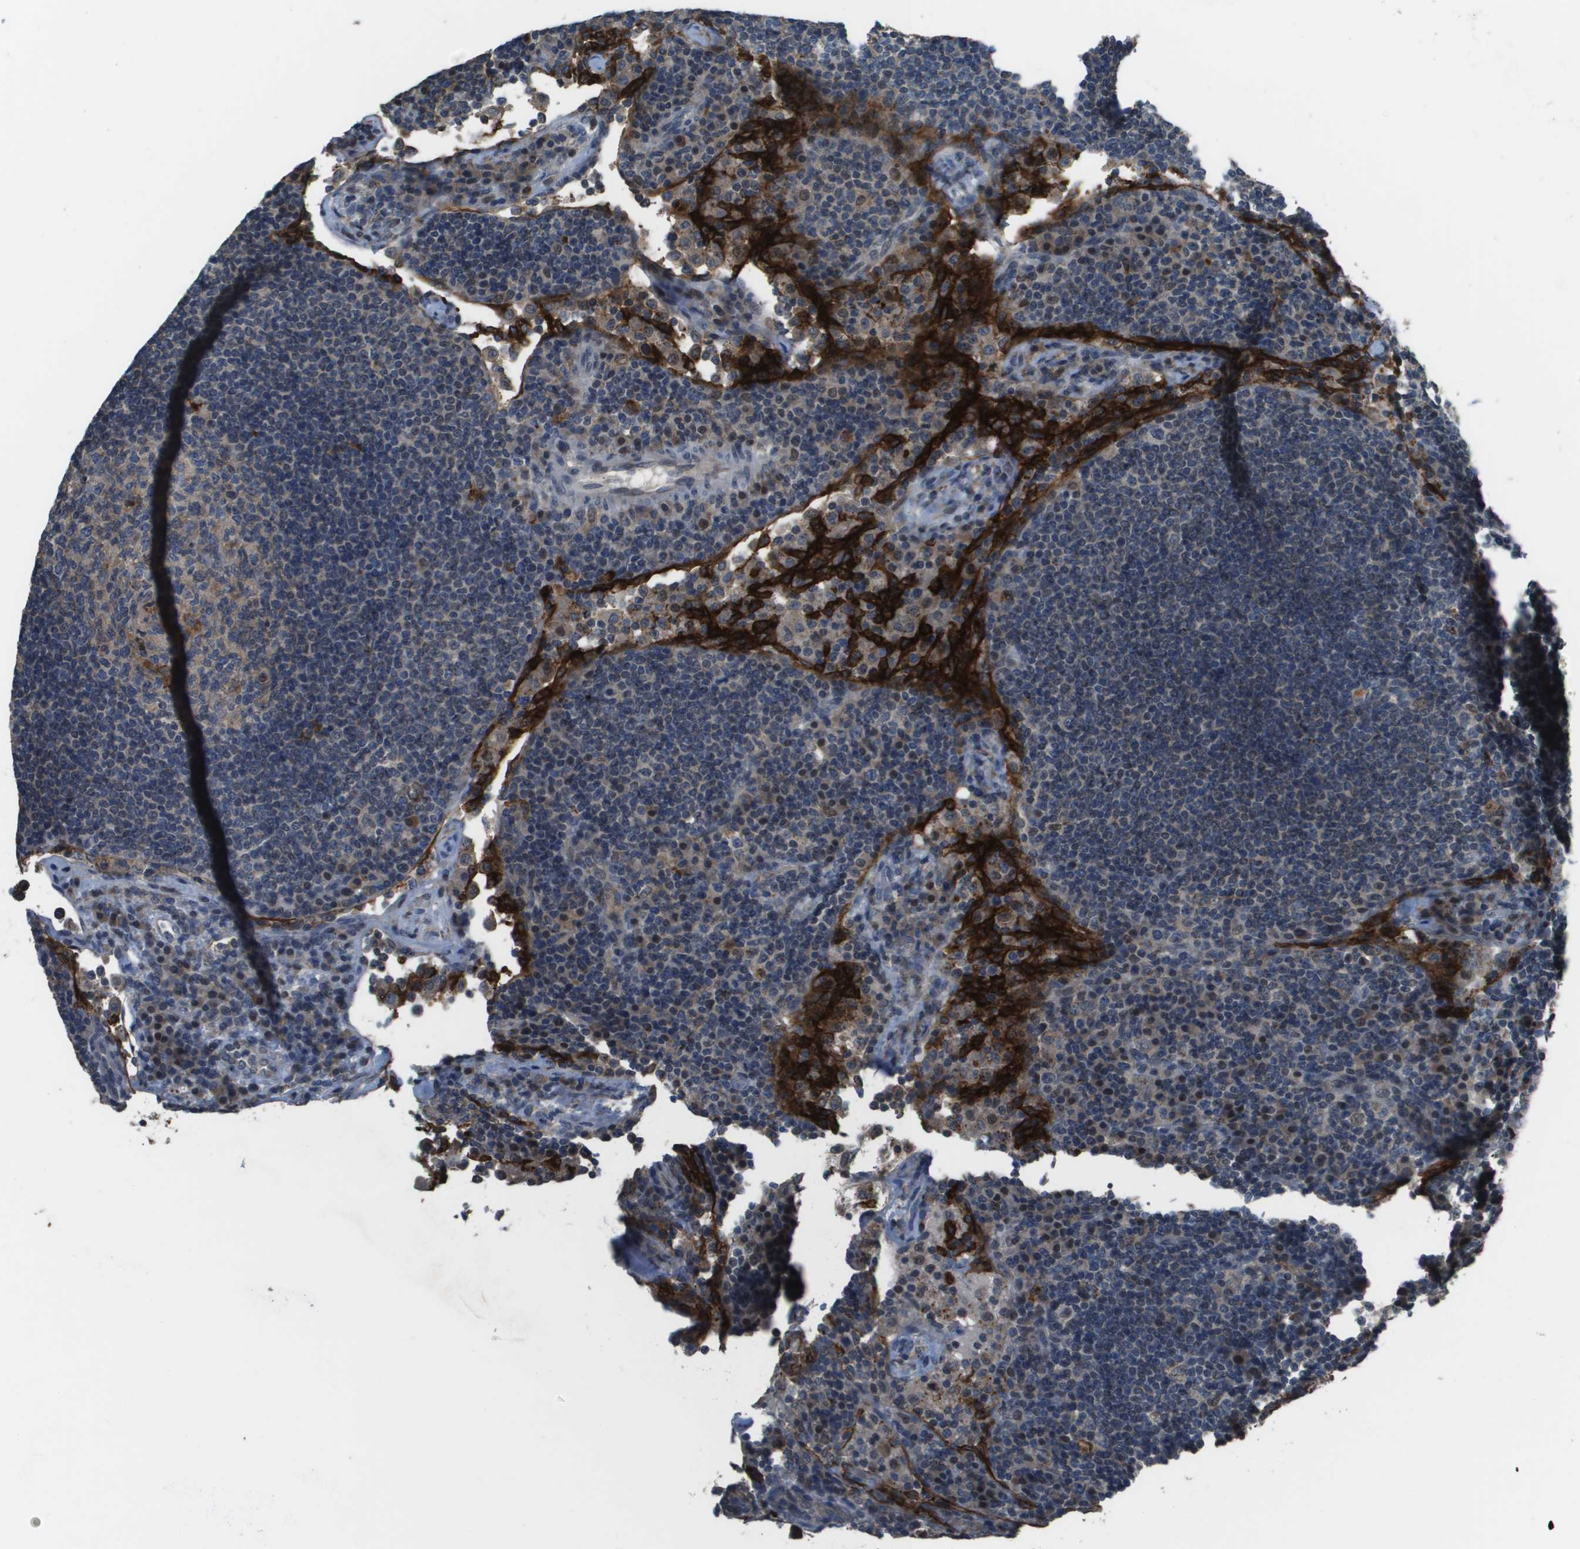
{"staining": {"intensity": "weak", "quantity": "25%-75%", "location": "cytoplasmic/membranous"}, "tissue": "lymph node", "cell_type": "Germinal center cells", "image_type": "normal", "snomed": [{"axis": "morphology", "description": "Normal tissue, NOS"}, {"axis": "topography", "description": "Lymph node"}], "caption": "The micrograph demonstrates staining of normal lymph node, revealing weak cytoplasmic/membranous protein expression (brown color) within germinal center cells. Immunohistochemistry (ihc) stains the protein of interest in brown and the nuclei are stained blue.", "gene": "GOSR2", "patient": {"sex": "female", "age": 53}}